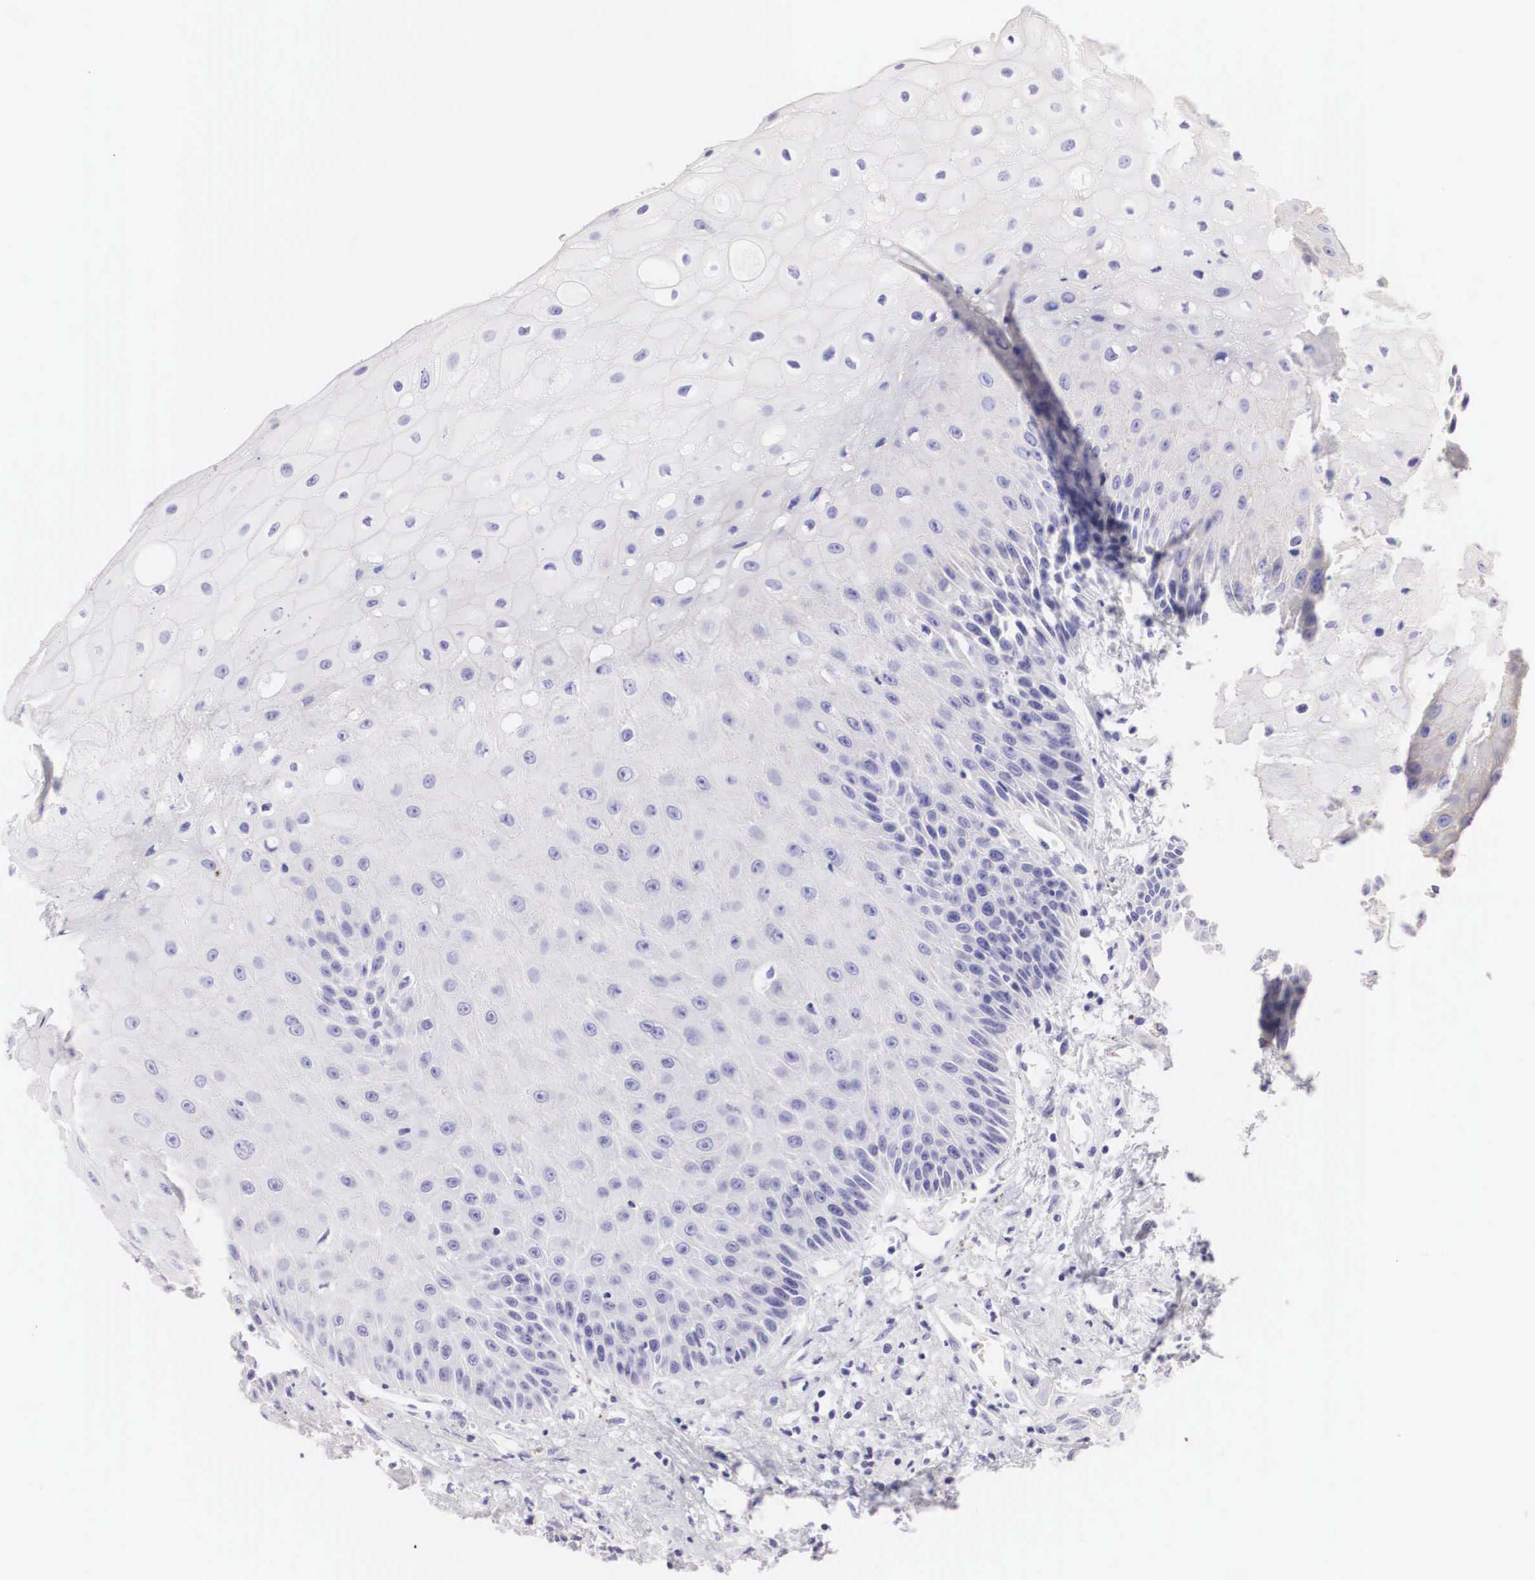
{"staining": {"intensity": "negative", "quantity": "none", "location": "none"}, "tissue": "oral mucosa", "cell_type": "Squamous epithelial cells", "image_type": "normal", "snomed": [{"axis": "morphology", "description": "Normal tissue, NOS"}, {"axis": "topography", "description": "Oral tissue"}], "caption": "Immunohistochemistry (IHC) photomicrograph of normal oral mucosa: oral mucosa stained with DAB demonstrates no significant protein staining in squamous epithelial cells.", "gene": "ERBB2", "patient": {"sex": "male", "age": 54}}